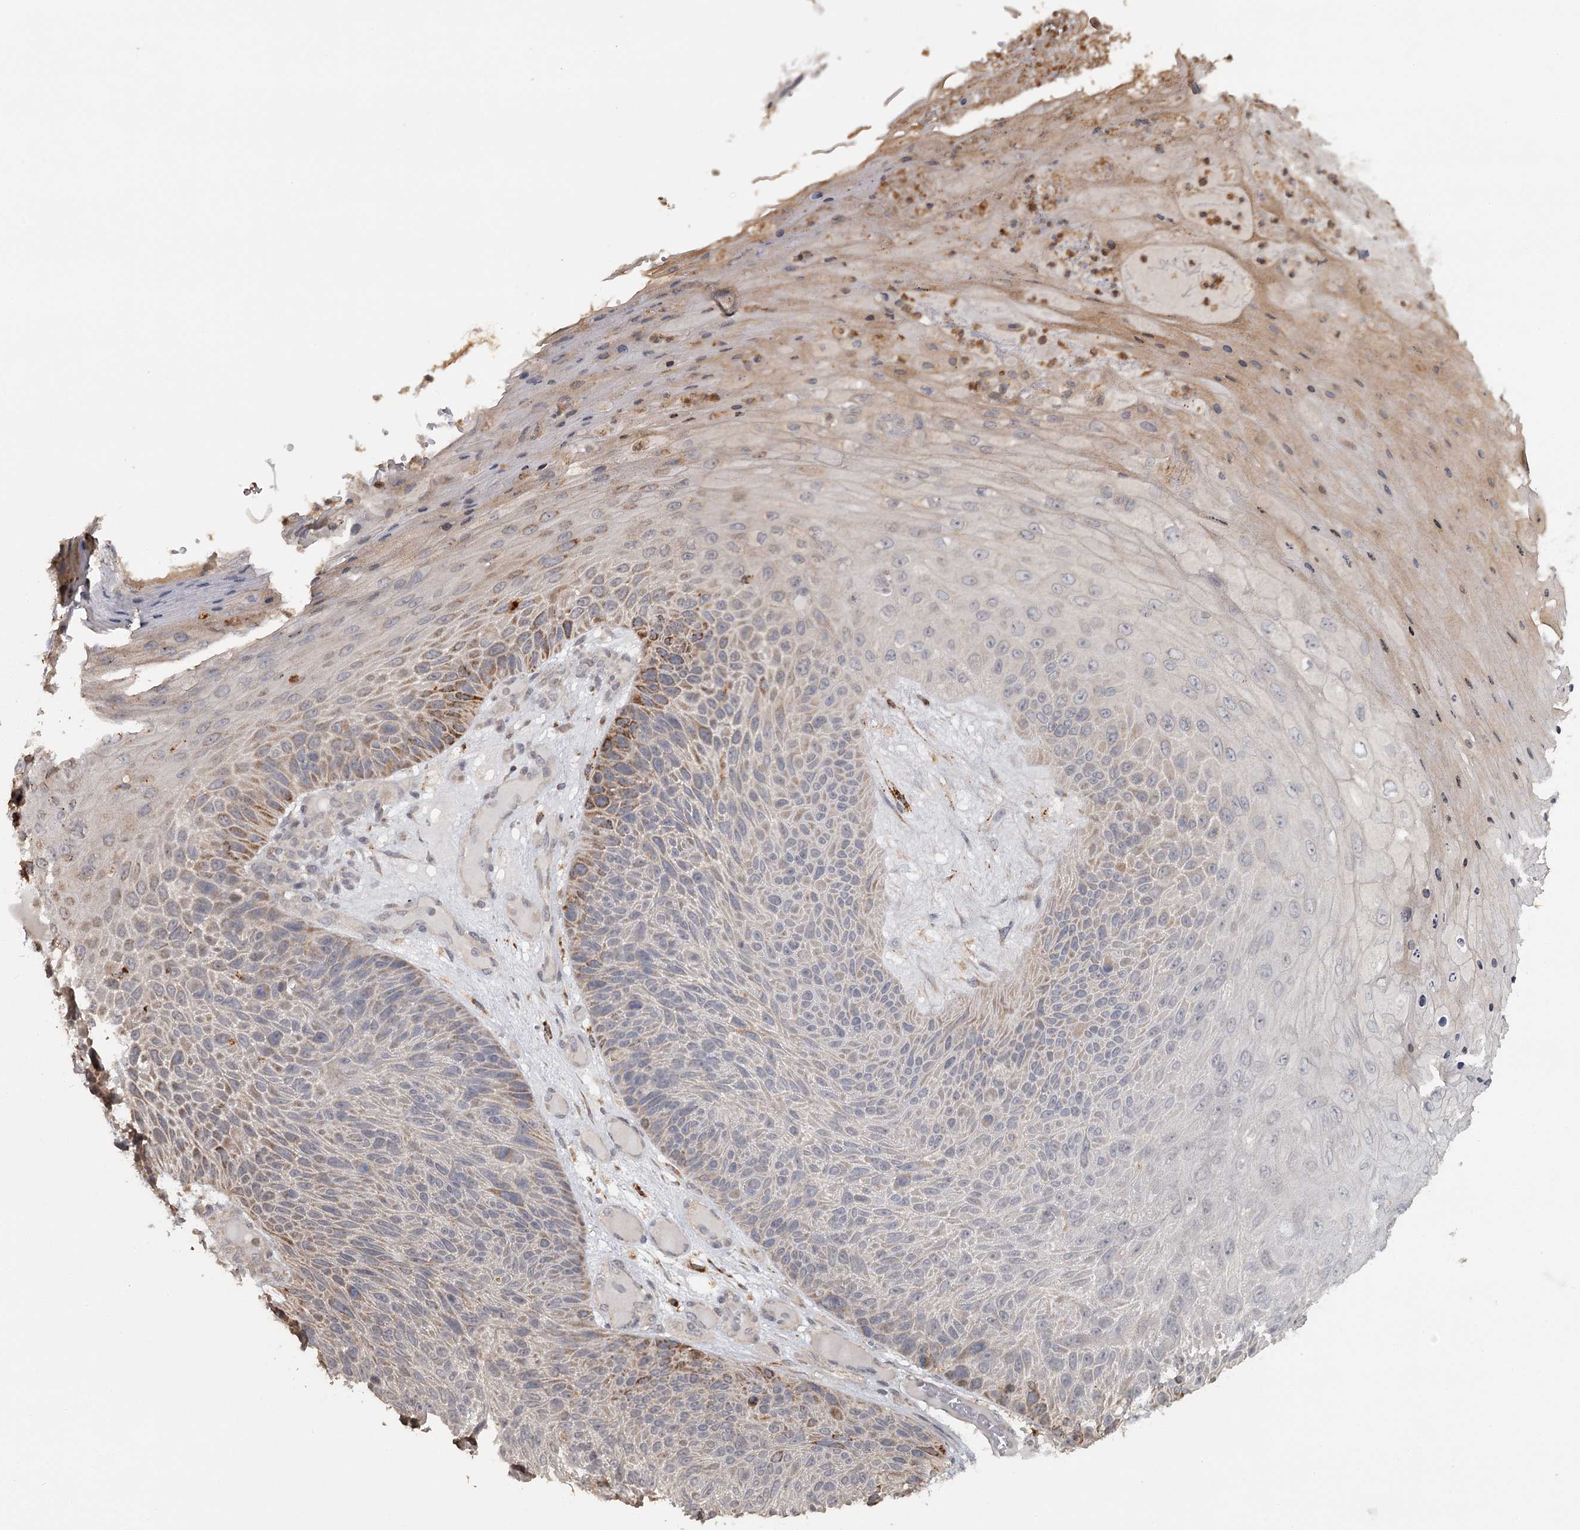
{"staining": {"intensity": "moderate", "quantity": "25%-75%", "location": "cytoplasmic/membranous"}, "tissue": "skin cancer", "cell_type": "Tumor cells", "image_type": "cancer", "snomed": [{"axis": "morphology", "description": "Squamous cell carcinoma, NOS"}, {"axis": "topography", "description": "Skin"}], "caption": "Human squamous cell carcinoma (skin) stained with a protein marker demonstrates moderate staining in tumor cells.", "gene": "FAXC", "patient": {"sex": "female", "age": 88}}